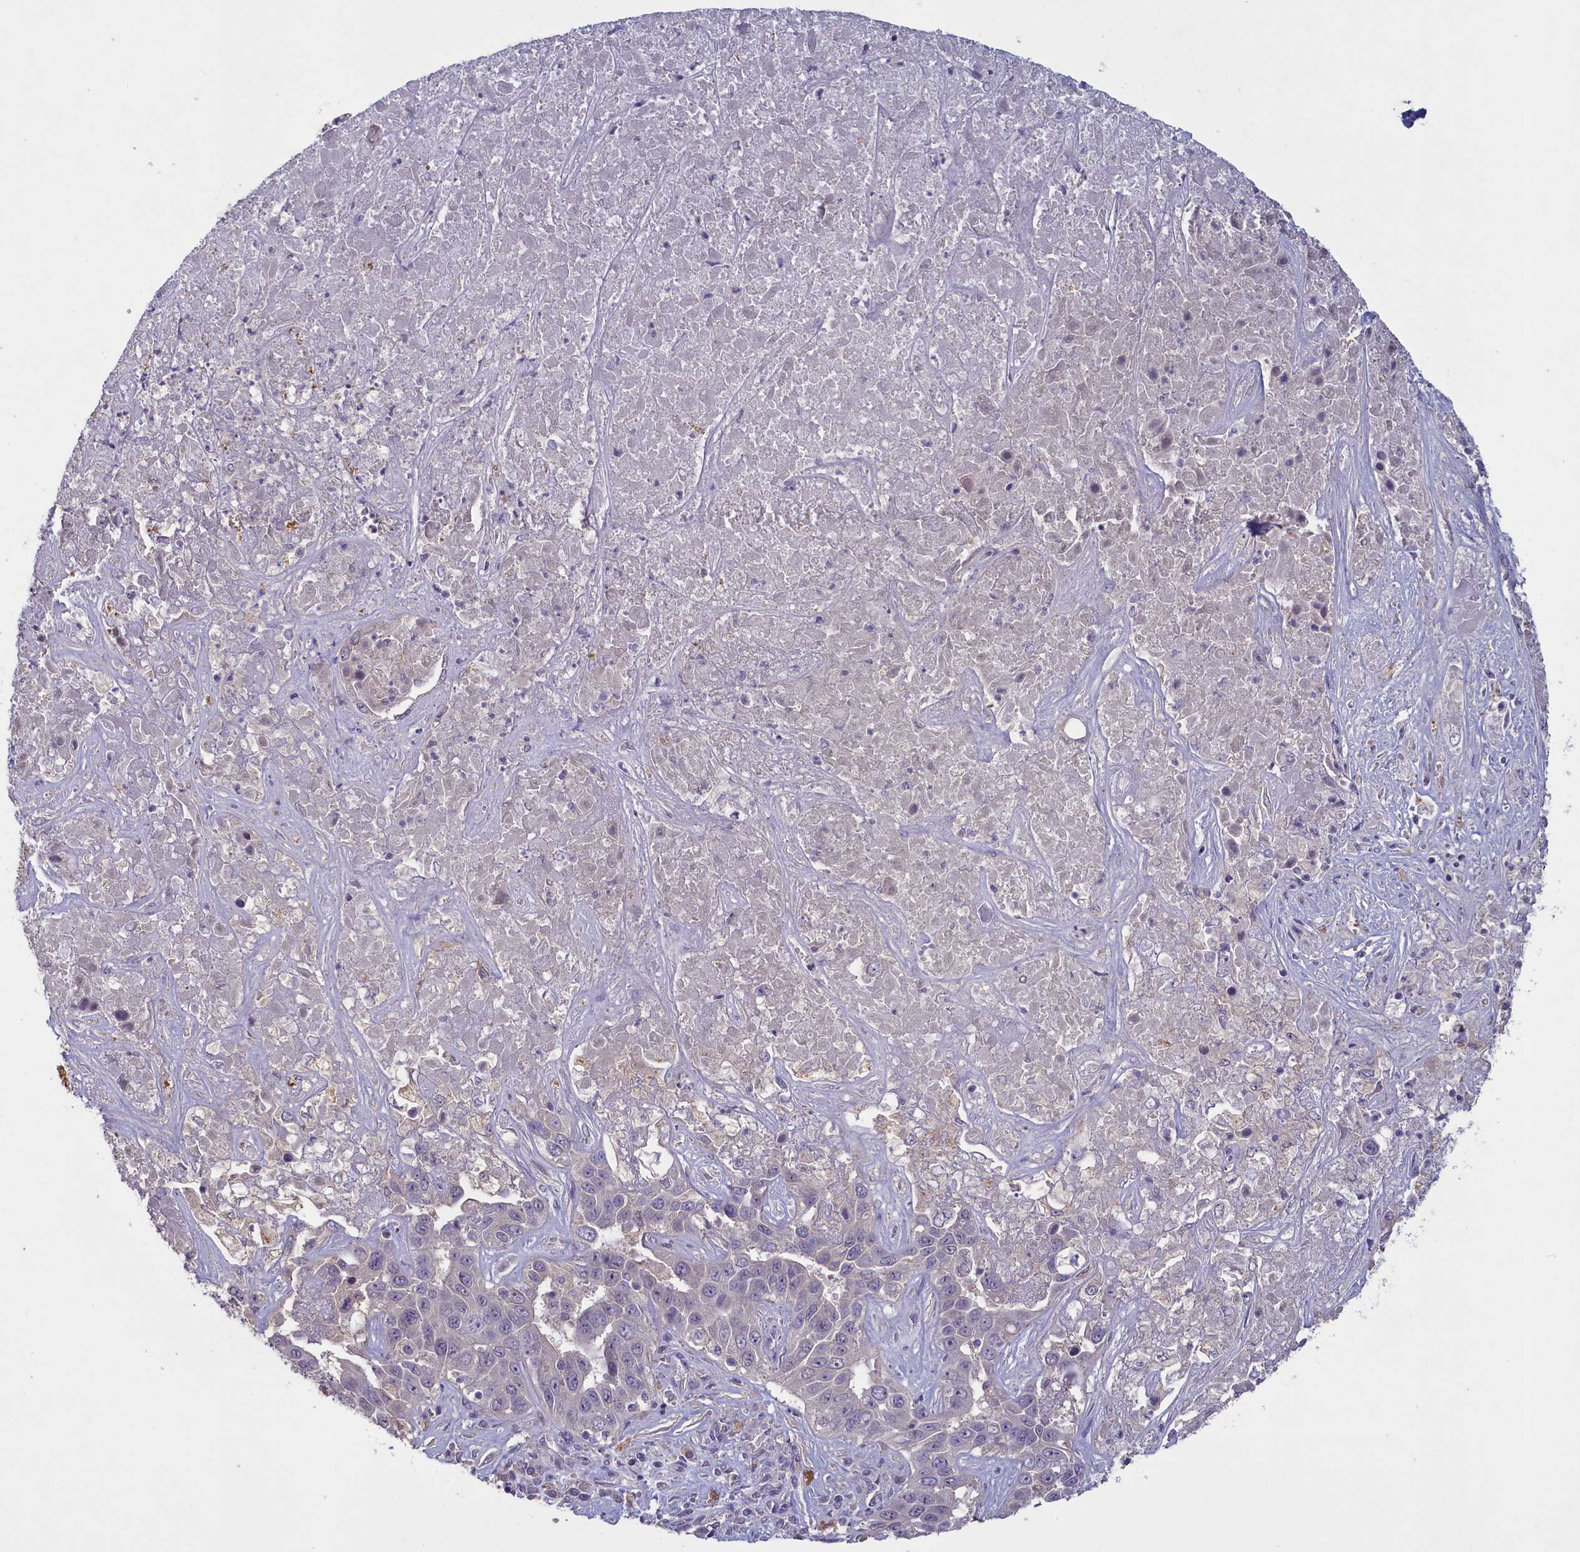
{"staining": {"intensity": "negative", "quantity": "none", "location": "none"}, "tissue": "liver cancer", "cell_type": "Tumor cells", "image_type": "cancer", "snomed": [{"axis": "morphology", "description": "Cholangiocarcinoma"}, {"axis": "topography", "description": "Liver"}], "caption": "This is an IHC image of cholangiocarcinoma (liver). There is no positivity in tumor cells.", "gene": "ATF7IP2", "patient": {"sex": "female", "age": 52}}